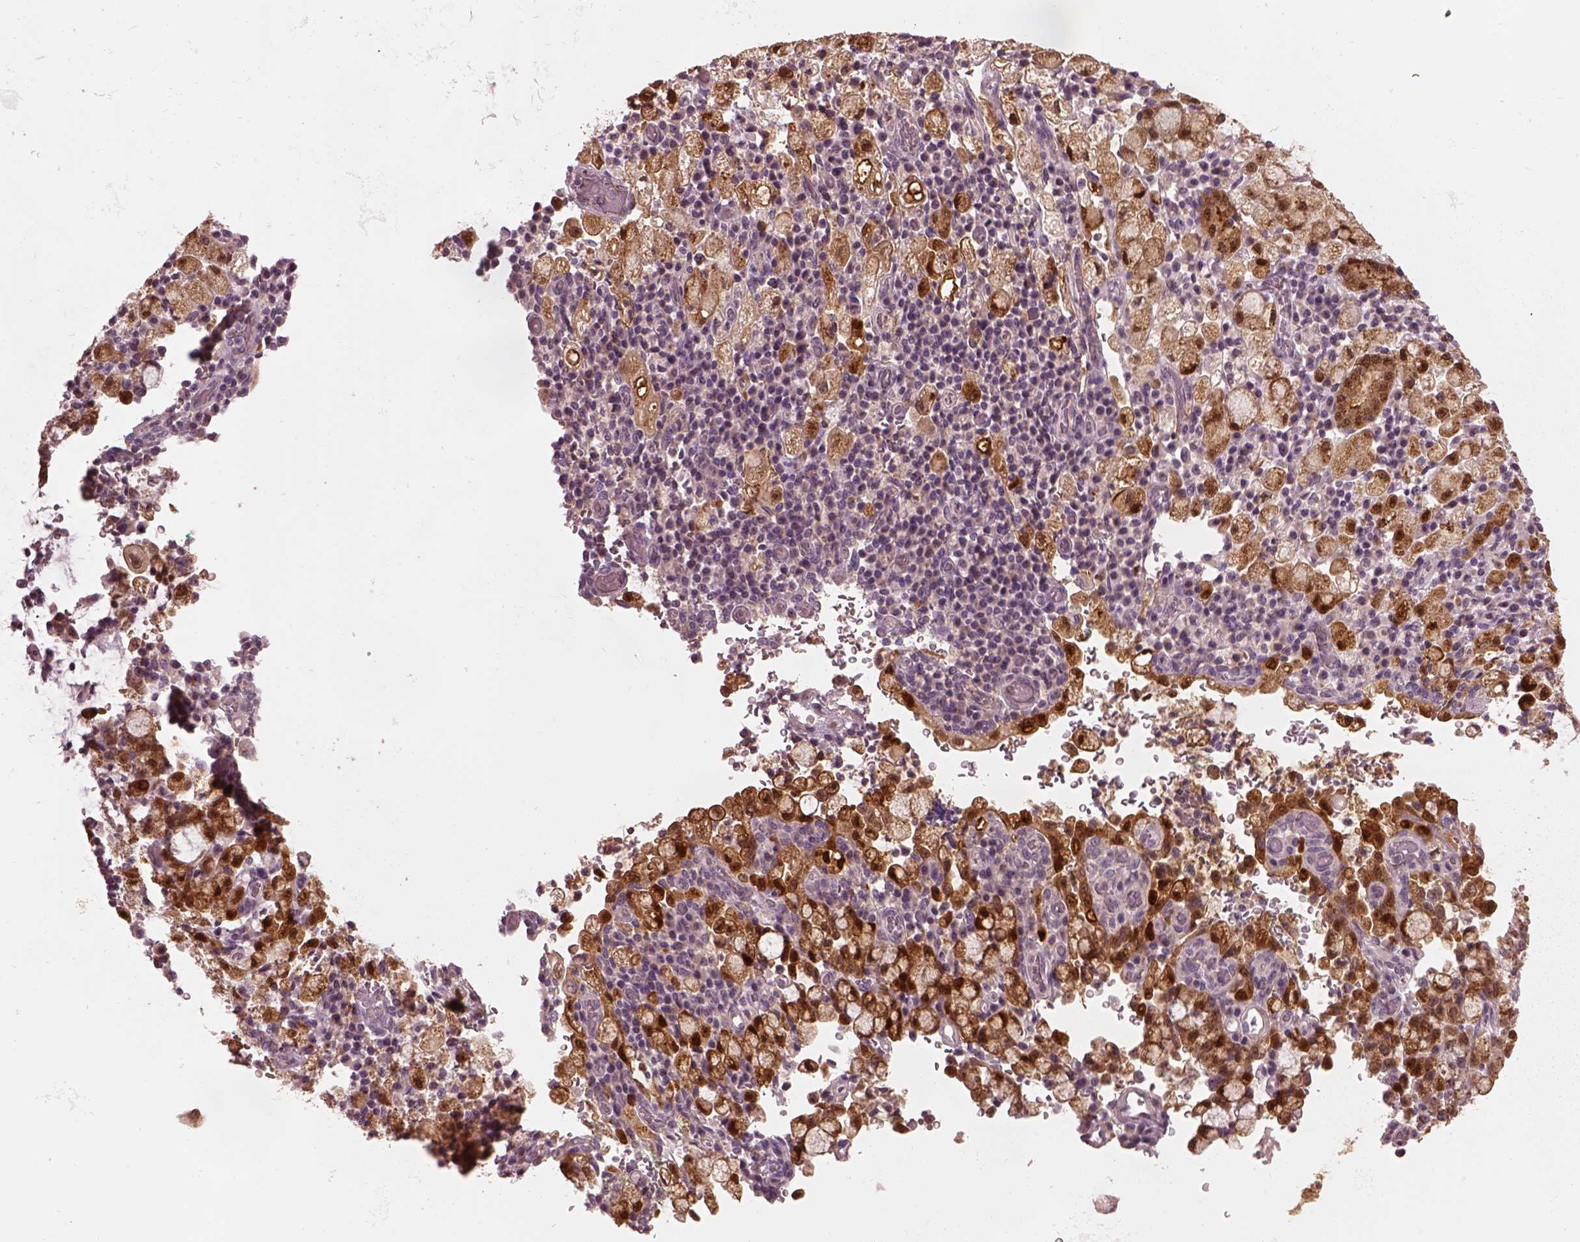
{"staining": {"intensity": "strong", "quantity": ">75%", "location": "cytoplasmic/membranous"}, "tissue": "stomach cancer", "cell_type": "Tumor cells", "image_type": "cancer", "snomed": [{"axis": "morphology", "description": "Adenocarcinoma, NOS"}, {"axis": "topography", "description": "Stomach"}], "caption": "DAB (3,3'-diaminobenzidine) immunohistochemical staining of stomach cancer reveals strong cytoplasmic/membranous protein staining in approximately >75% of tumor cells.", "gene": "SDCBP2", "patient": {"sex": "male", "age": 58}}